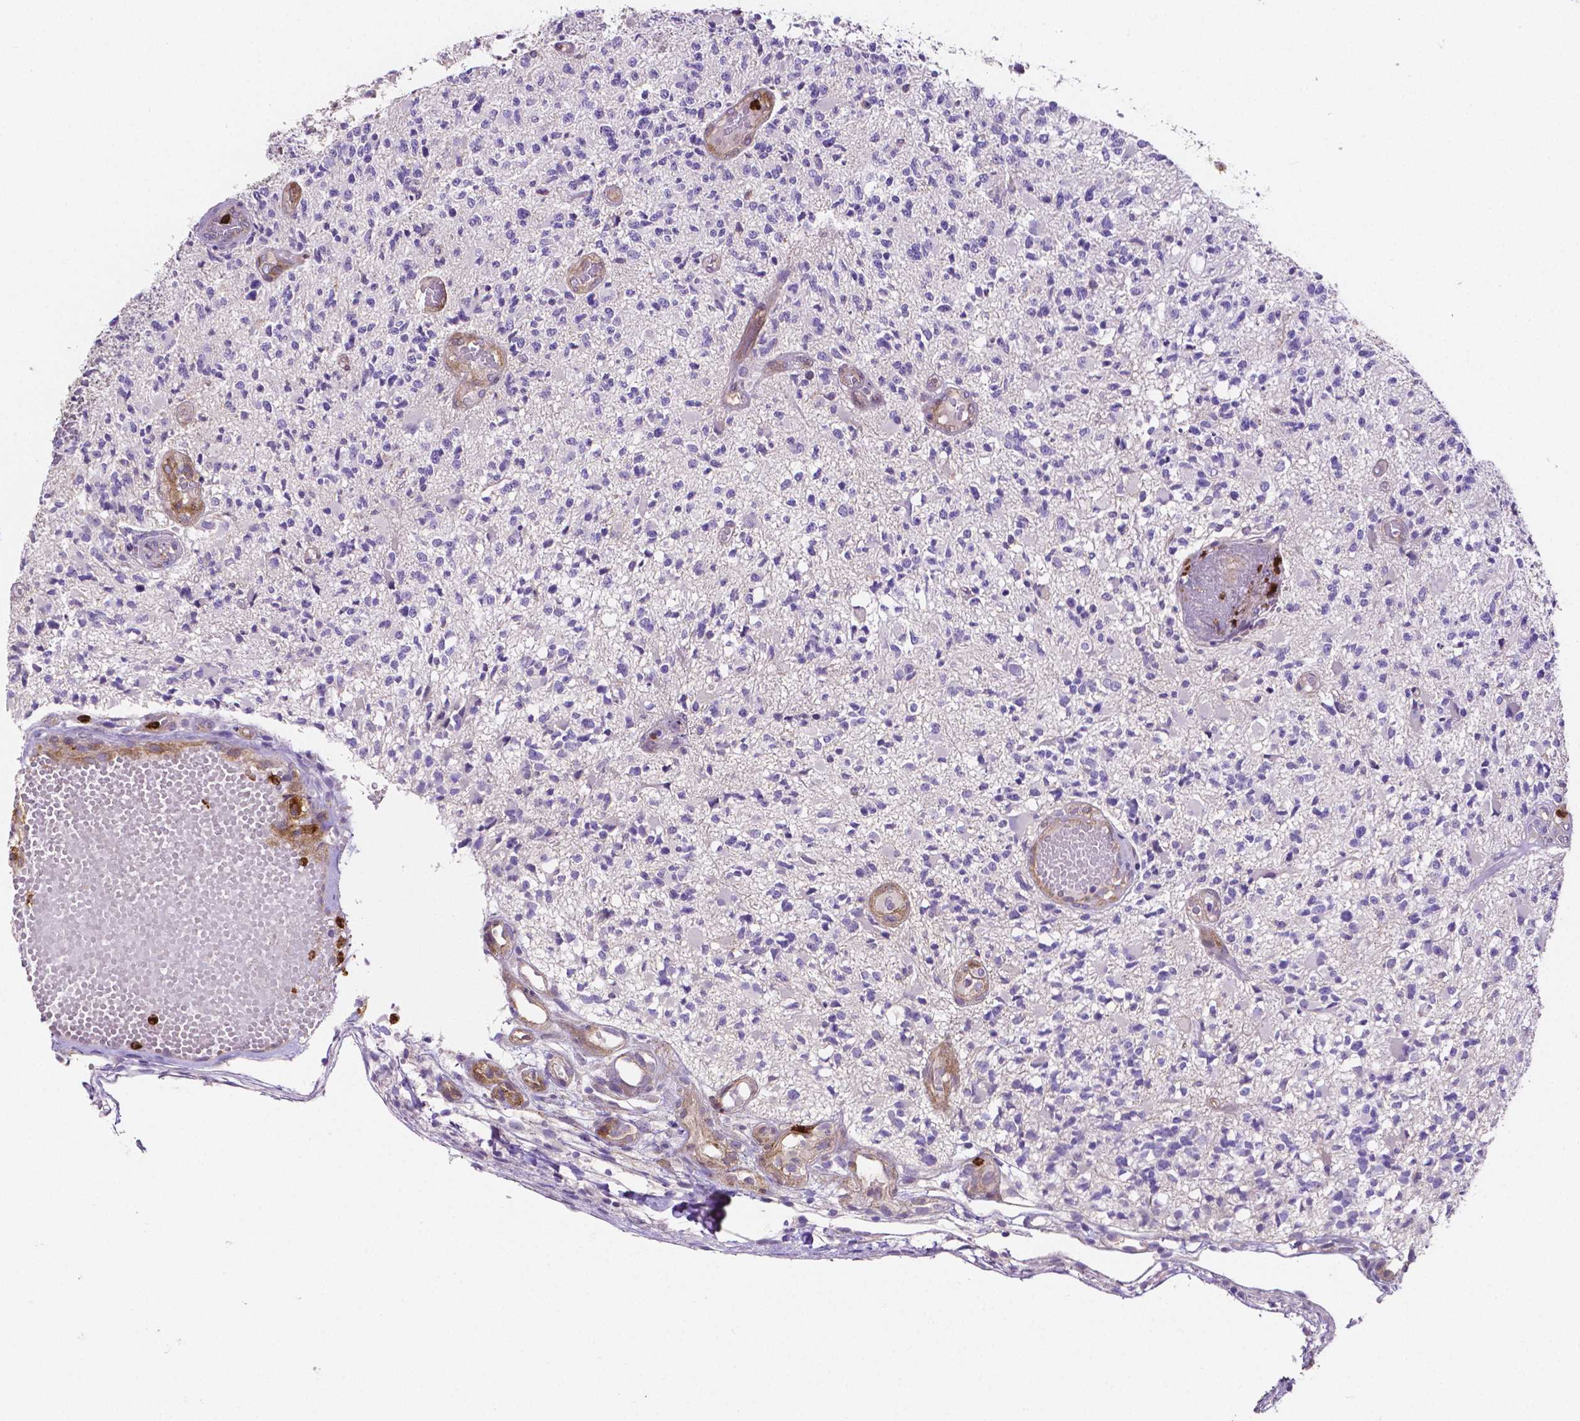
{"staining": {"intensity": "negative", "quantity": "none", "location": "none"}, "tissue": "glioma", "cell_type": "Tumor cells", "image_type": "cancer", "snomed": [{"axis": "morphology", "description": "Glioma, malignant, High grade"}, {"axis": "topography", "description": "Brain"}], "caption": "DAB (3,3'-diaminobenzidine) immunohistochemical staining of human high-grade glioma (malignant) reveals no significant positivity in tumor cells. (Brightfield microscopy of DAB (3,3'-diaminobenzidine) immunohistochemistry (IHC) at high magnification).", "gene": "MMP9", "patient": {"sex": "female", "age": 63}}